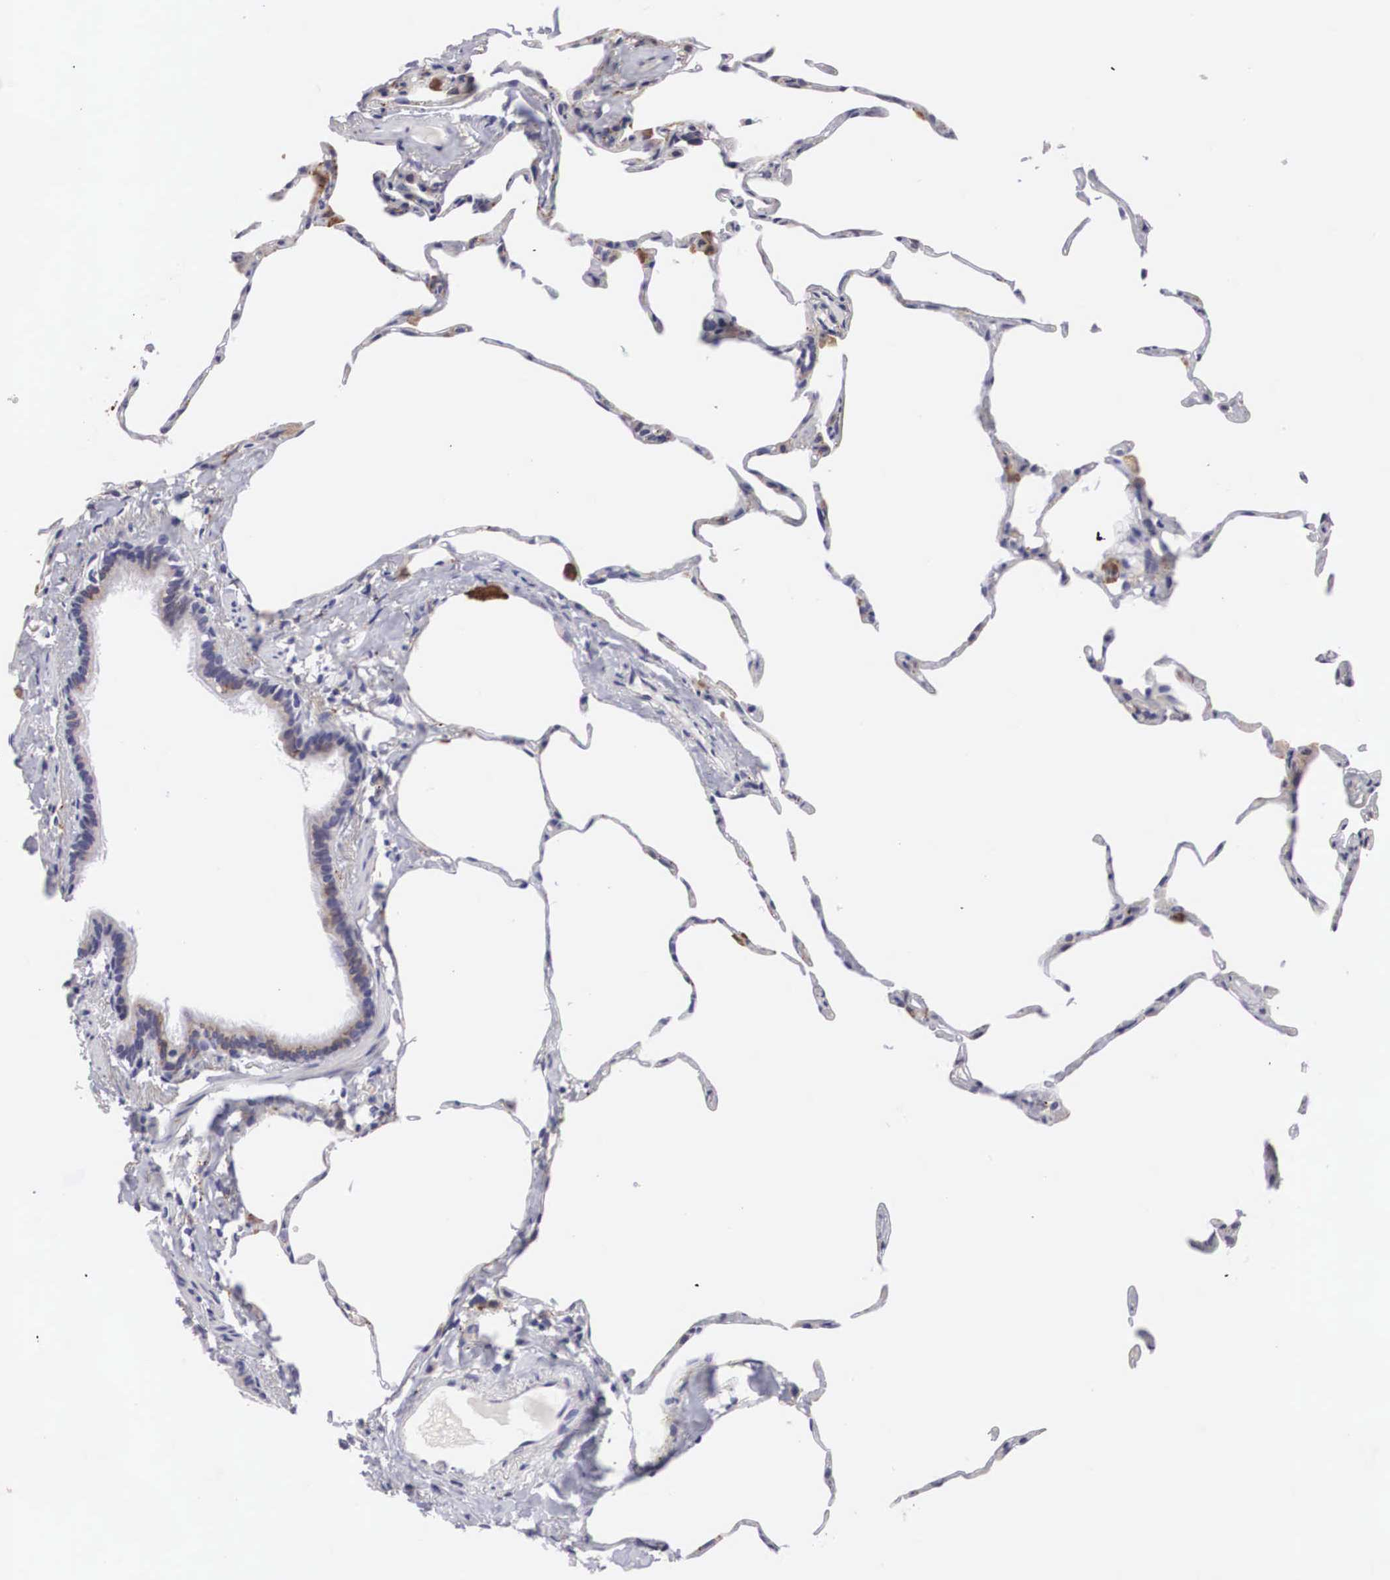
{"staining": {"intensity": "weak", "quantity": "<25%", "location": "cytoplasmic/membranous"}, "tissue": "lung", "cell_type": "Alveolar cells", "image_type": "normal", "snomed": [{"axis": "morphology", "description": "Normal tissue, NOS"}, {"axis": "topography", "description": "Lung"}], "caption": "This is an immunohistochemistry (IHC) histopathology image of normal lung. There is no expression in alveolar cells.", "gene": "ARMCX3", "patient": {"sex": "female", "age": 75}}